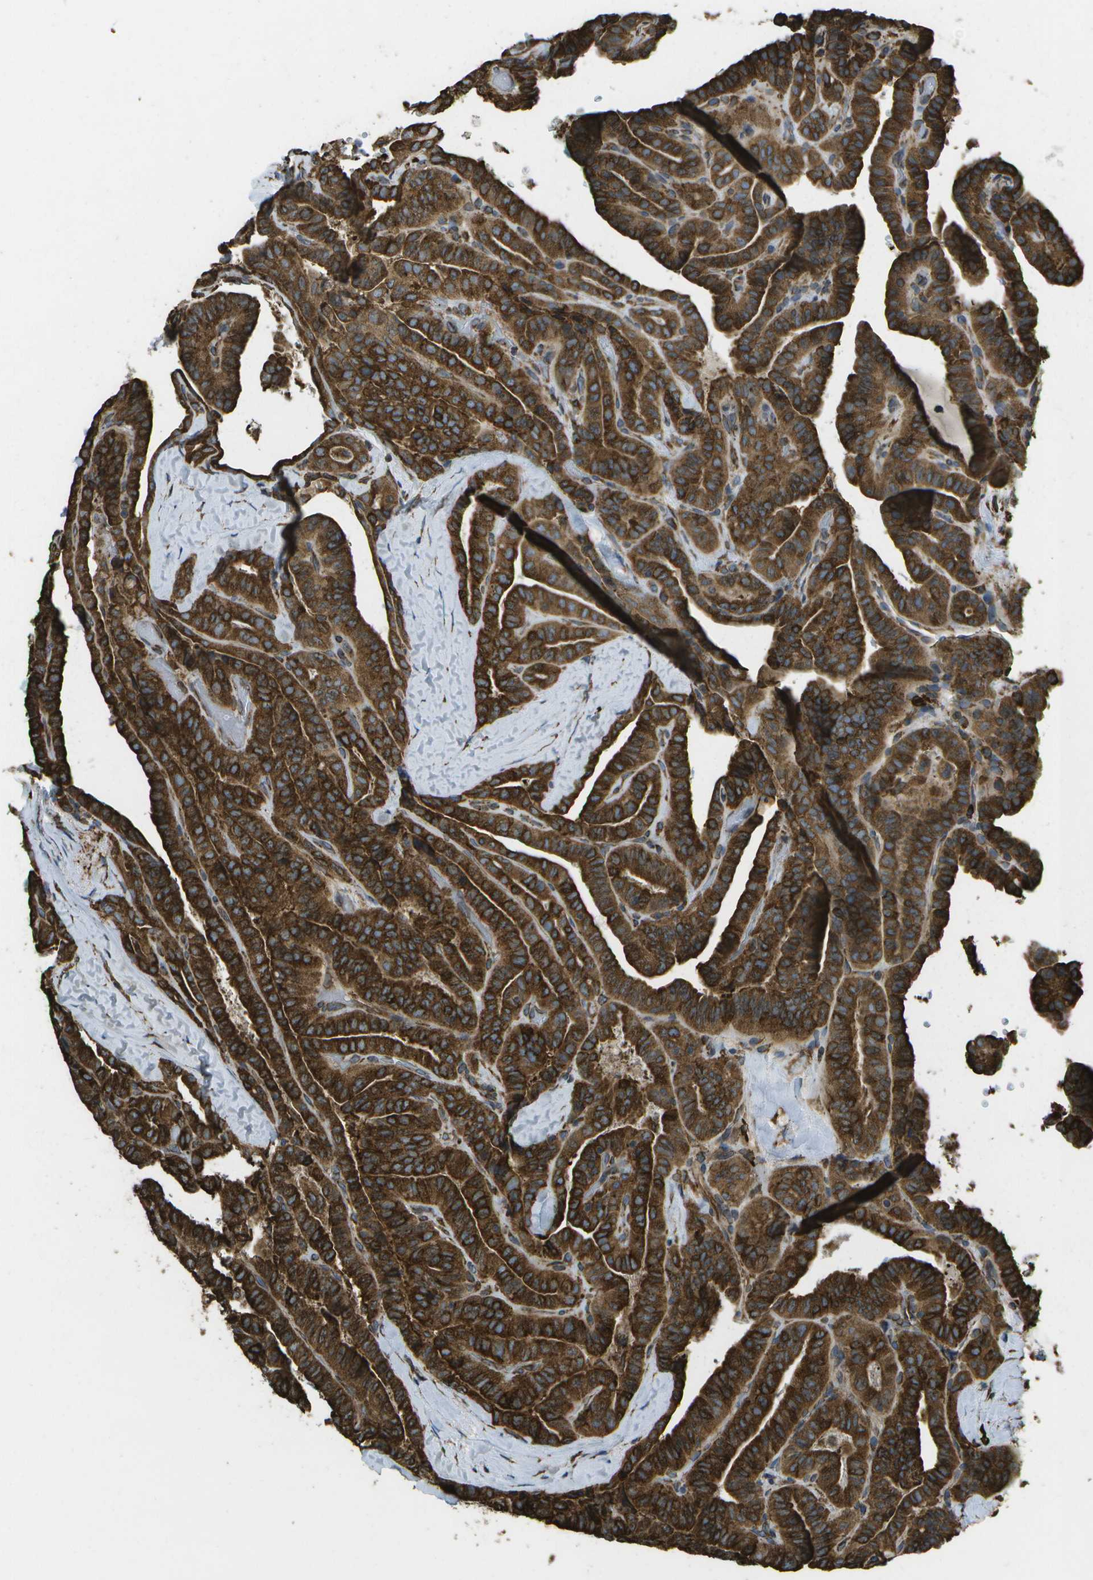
{"staining": {"intensity": "strong", "quantity": ">75%", "location": "cytoplasmic/membranous"}, "tissue": "thyroid cancer", "cell_type": "Tumor cells", "image_type": "cancer", "snomed": [{"axis": "morphology", "description": "Papillary adenocarcinoma, NOS"}, {"axis": "topography", "description": "Thyroid gland"}], "caption": "High-power microscopy captured an IHC image of thyroid cancer (papillary adenocarcinoma), revealing strong cytoplasmic/membranous positivity in approximately >75% of tumor cells.", "gene": "PDIA4", "patient": {"sex": "male", "age": 77}}